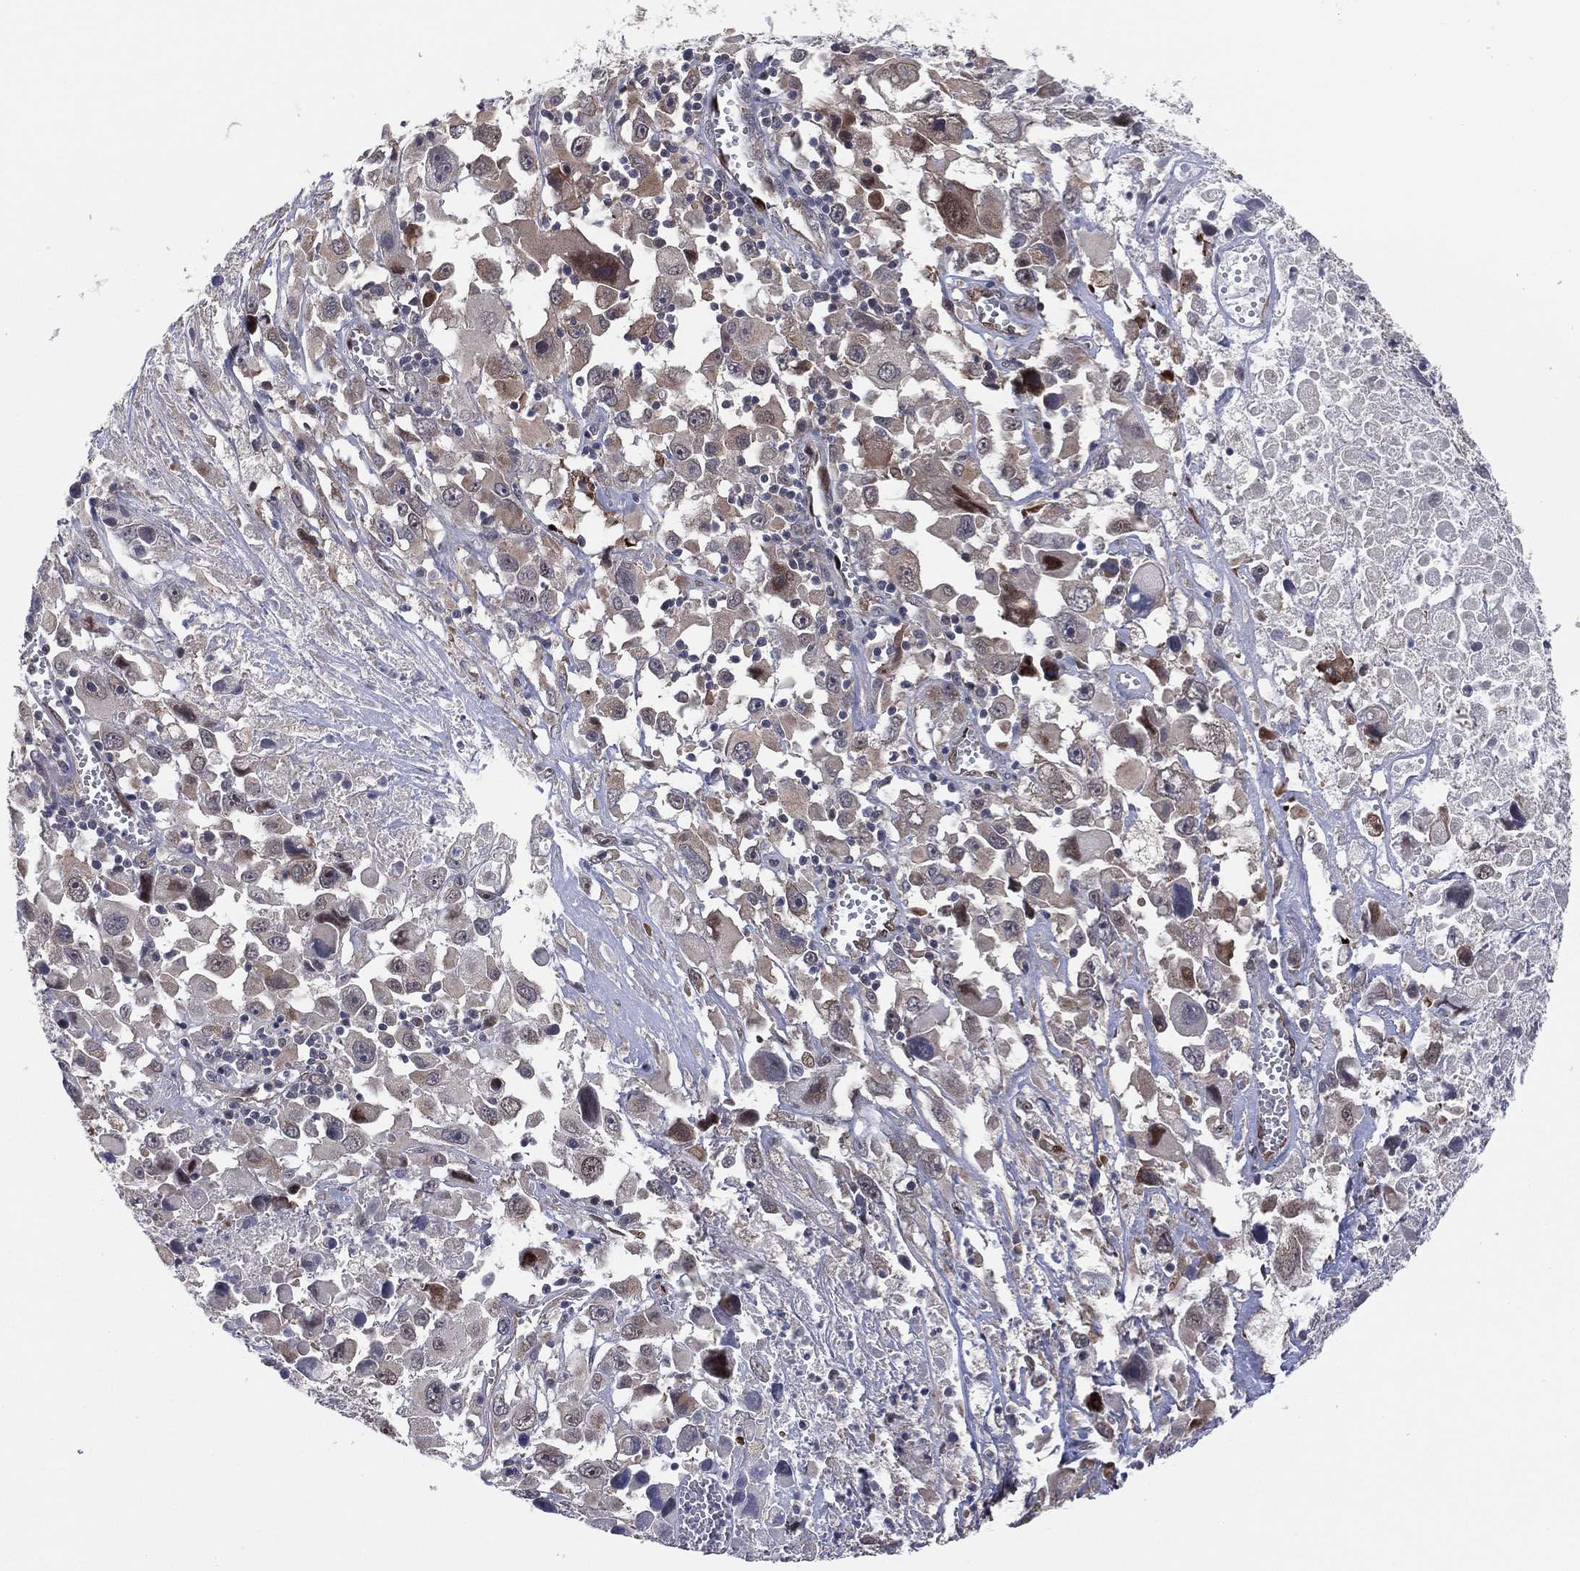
{"staining": {"intensity": "moderate", "quantity": "<25%", "location": "cytoplasmic/membranous"}, "tissue": "melanoma", "cell_type": "Tumor cells", "image_type": "cancer", "snomed": [{"axis": "morphology", "description": "Malignant melanoma, Metastatic site"}, {"axis": "topography", "description": "Soft tissue"}], "caption": "Brown immunohistochemical staining in human malignant melanoma (metastatic site) exhibits moderate cytoplasmic/membranous positivity in about <25% of tumor cells.", "gene": "SNCG", "patient": {"sex": "male", "age": 50}}